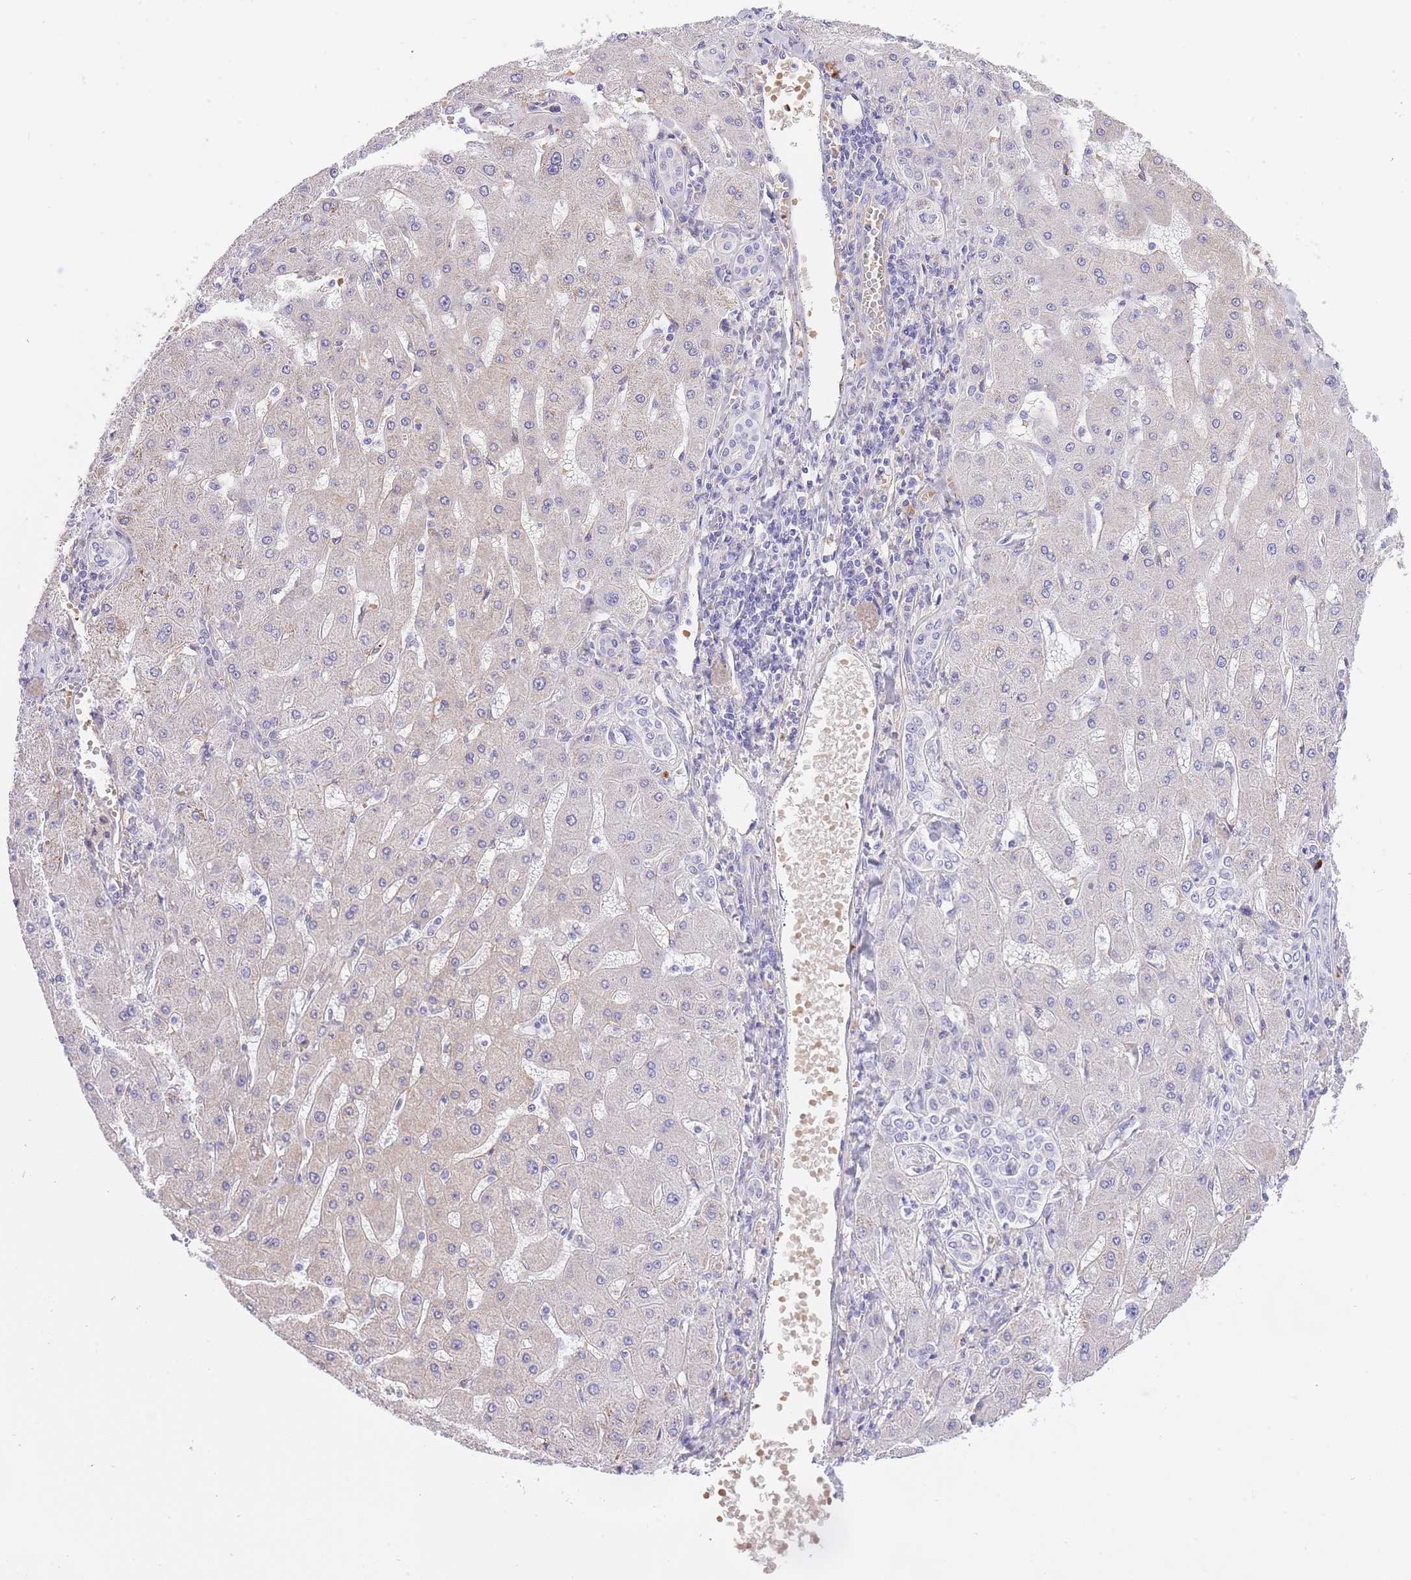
{"staining": {"intensity": "negative", "quantity": "none", "location": "none"}, "tissue": "liver cancer", "cell_type": "Tumor cells", "image_type": "cancer", "snomed": [{"axis": "morphology", "description": "Carcinoma, Hepatocellular, NOS"}, {"axis": "topography", "description": "Liver"}], "caption": "The image displays no staining of tumor cells in liver cancer. Brightfield microscopy of immunohistochemistry (IHC) stained with DAB (3,3'-diaminobenzidine) (brown) and hematoxylin (blue), captured at high magnification.", "gene": "MEIOSIN", "patient": {"sex": "male", "age": 72}}